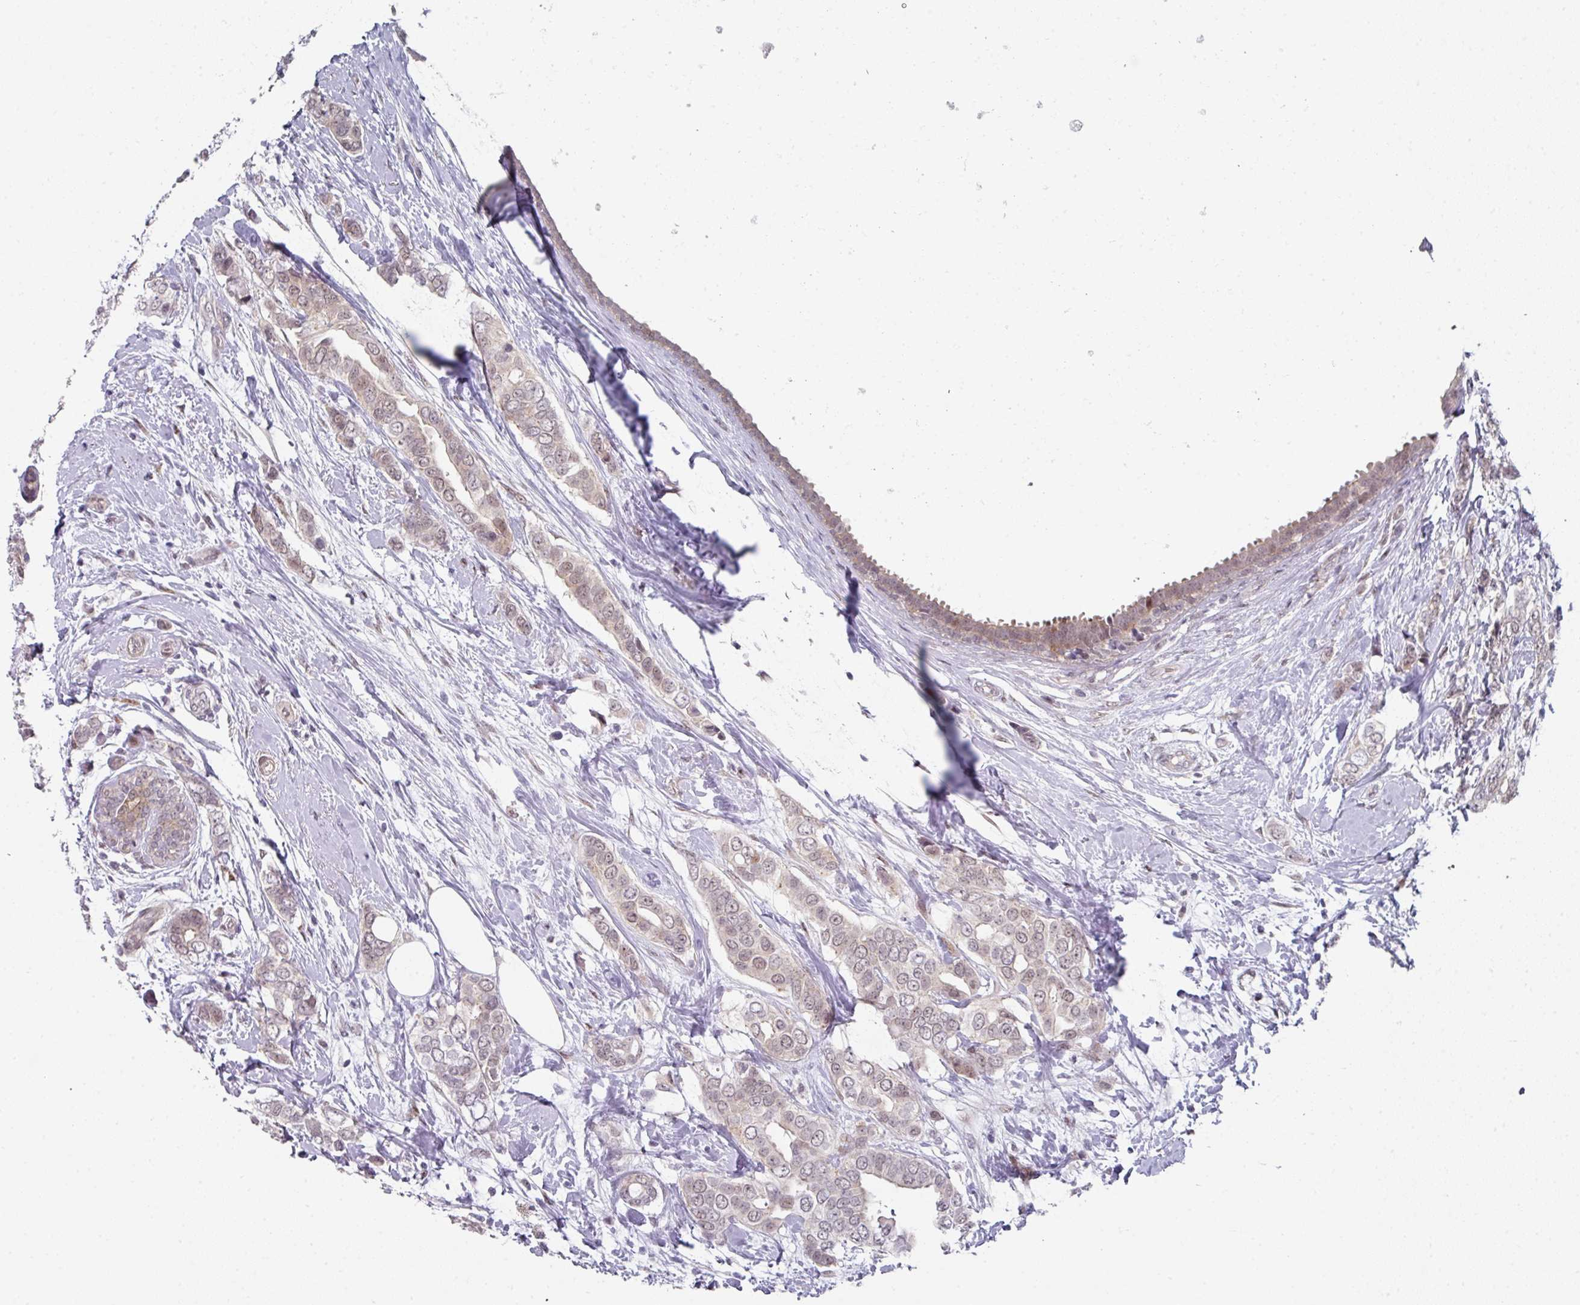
{"staining": {"intensity": "weak", "quantity": "25%-75%", "location": "cytoplasmic/membranous,nuclear"}, "tissue": "breast cancer", "cell_type": "Tumor cells", "image_type": "cancer", "snomed": [{"axis": "morphology", "description": "Lobular carcinoma"}, {"axis": "topography", "description": "Breast"}], "caption": "This image demonstrates immunohistochemistry staining of human lobular carcinoma (breast), with low weak cytoplasmic/membranous and nuclear expression in approximately 25%-75% of tumor cells.", "gene": "TMCC1", "patient": {"sex": "female", "age": 51}}